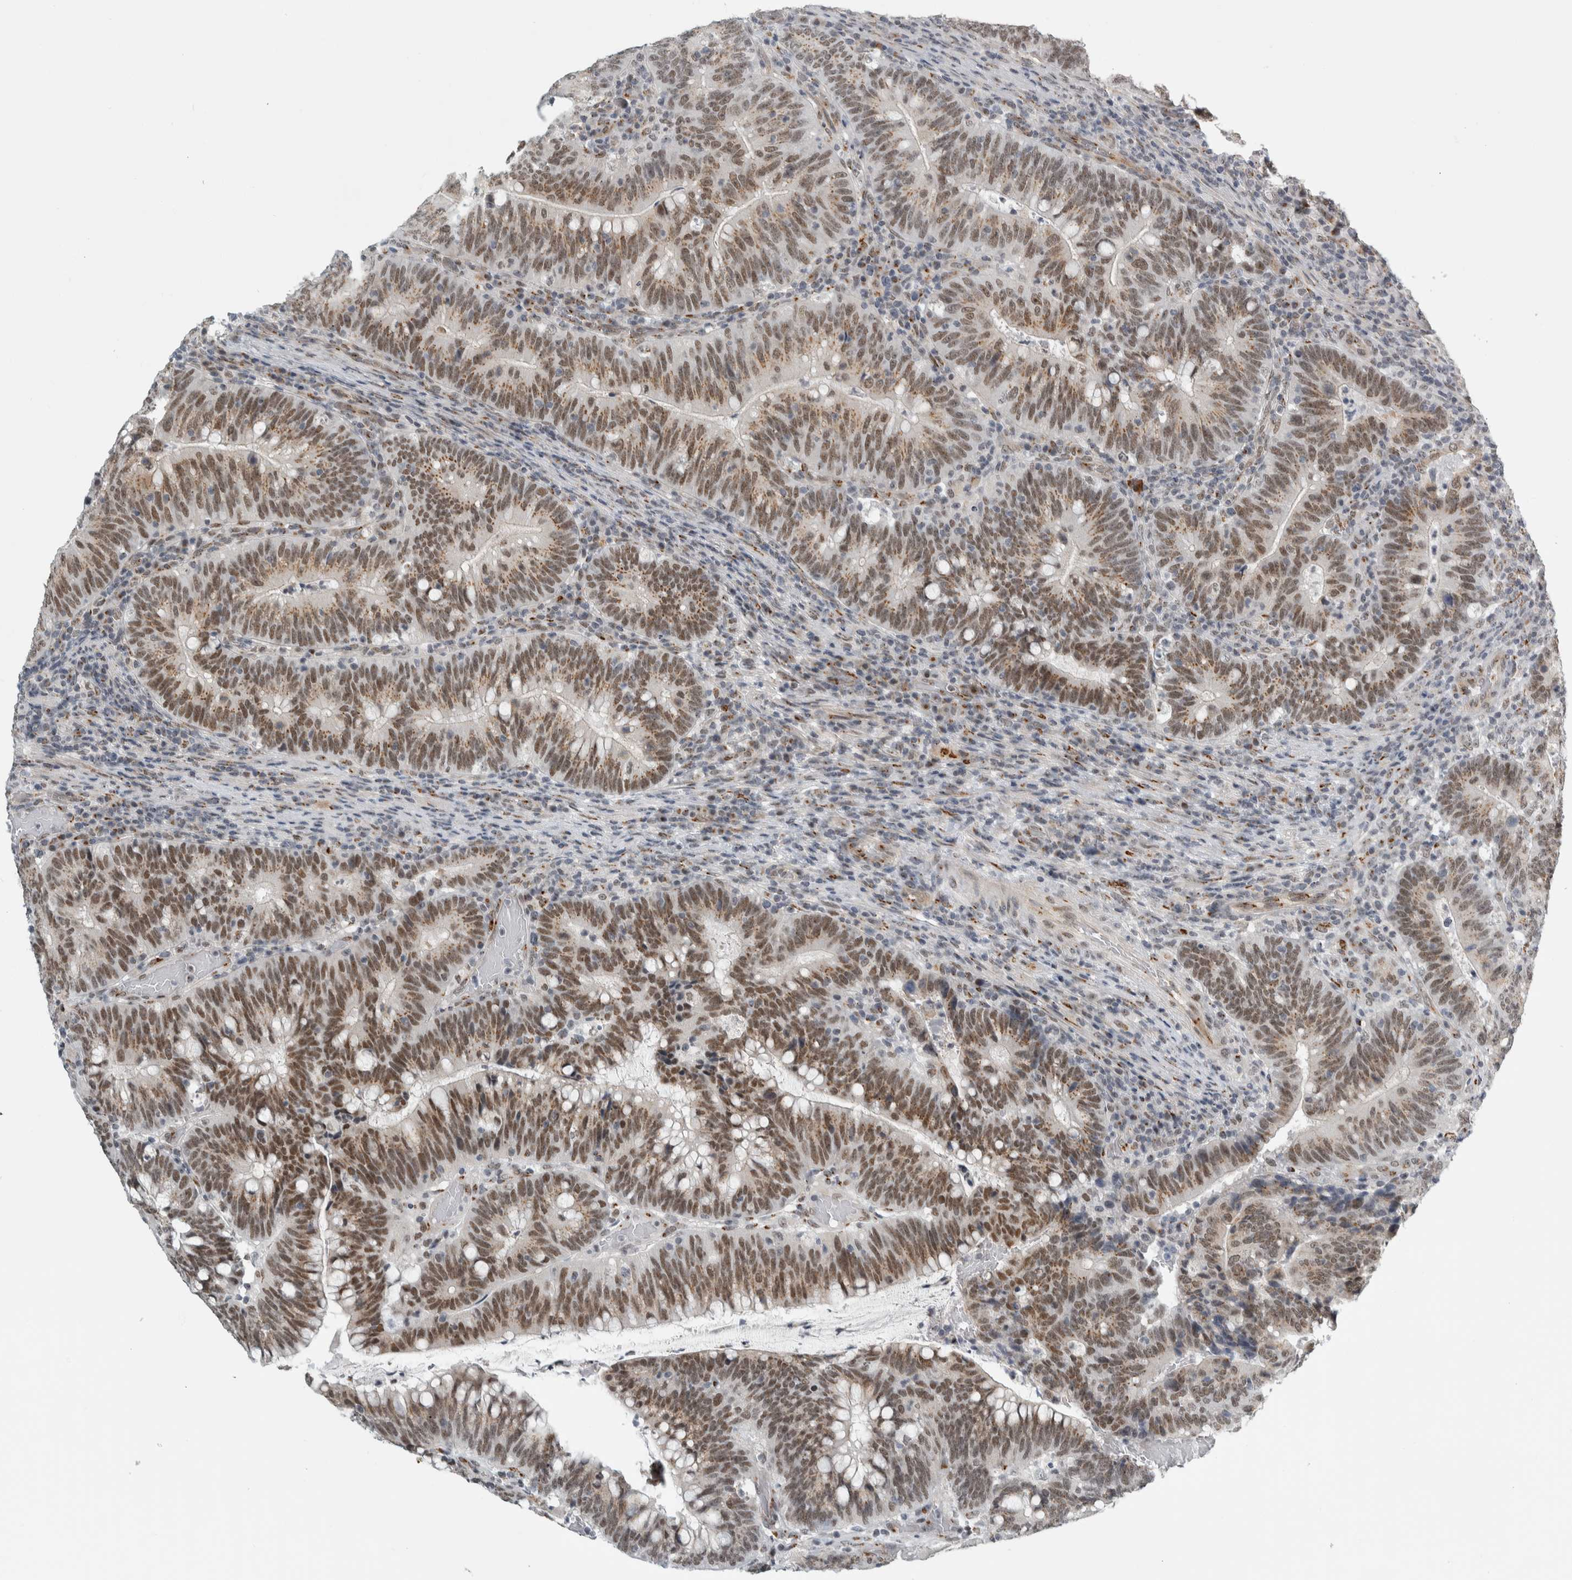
{"staining": {"intensity": "moderate", "quantity": ">75%", "location": "cytoplasmic/membranous,nuclear"}, "tissue": "colorectal cancer", "cell_type": "Tumor cells", "image_type": "cancer", "snomed": [{"axis": "morphology", "description": "Adenocarcinoma, NOS"}, {"axis": "topography", "description": "Colon"}], "caption": "A photomicrograph of human colorectal cancer (adenocarcinoma) stained for a protein reveals moderate cytoplasmic/membranous and nuclear brown staining in tumor cells.", "gene": "ZMYND8", "patient": {"sex": "female", "age": 66}}